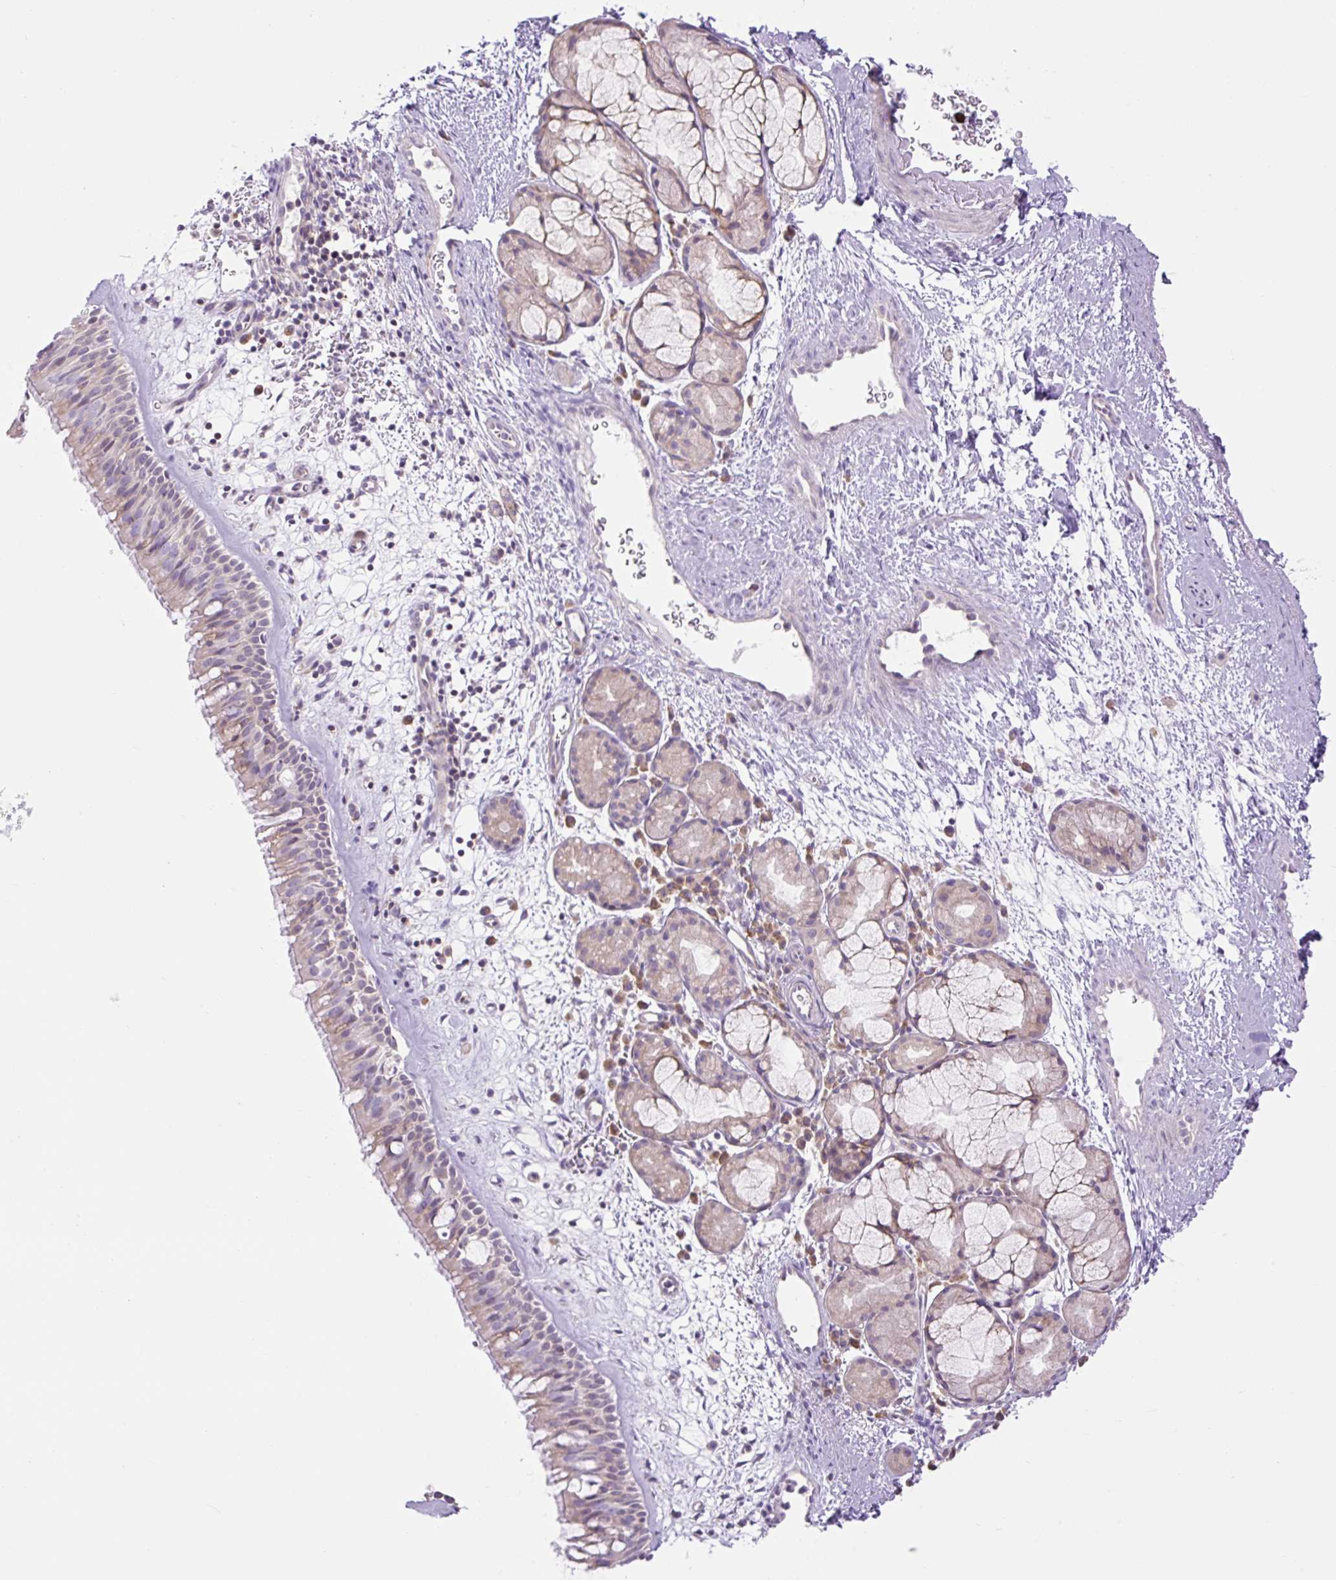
{"staining": {"intensity": "weak", "quantity": "<25%", "location": "cytoplasmic/membranous"}, "tissue": "nasopharynx", "cell_type": "Respiratory epithelial cells", "image_type": "normal", "snomed": [{"axis": "morphology", "description": "Normal tissue, NOS"}, {"axis": "topography", "description": "Nasopharynx"}], "caption": "This is a image of IHC staining of normal nasopharynx, which shows no staining in respiratory epithelial cells.", "gene": "GRID2", "patient": {"sex": "male", "age": 65}}